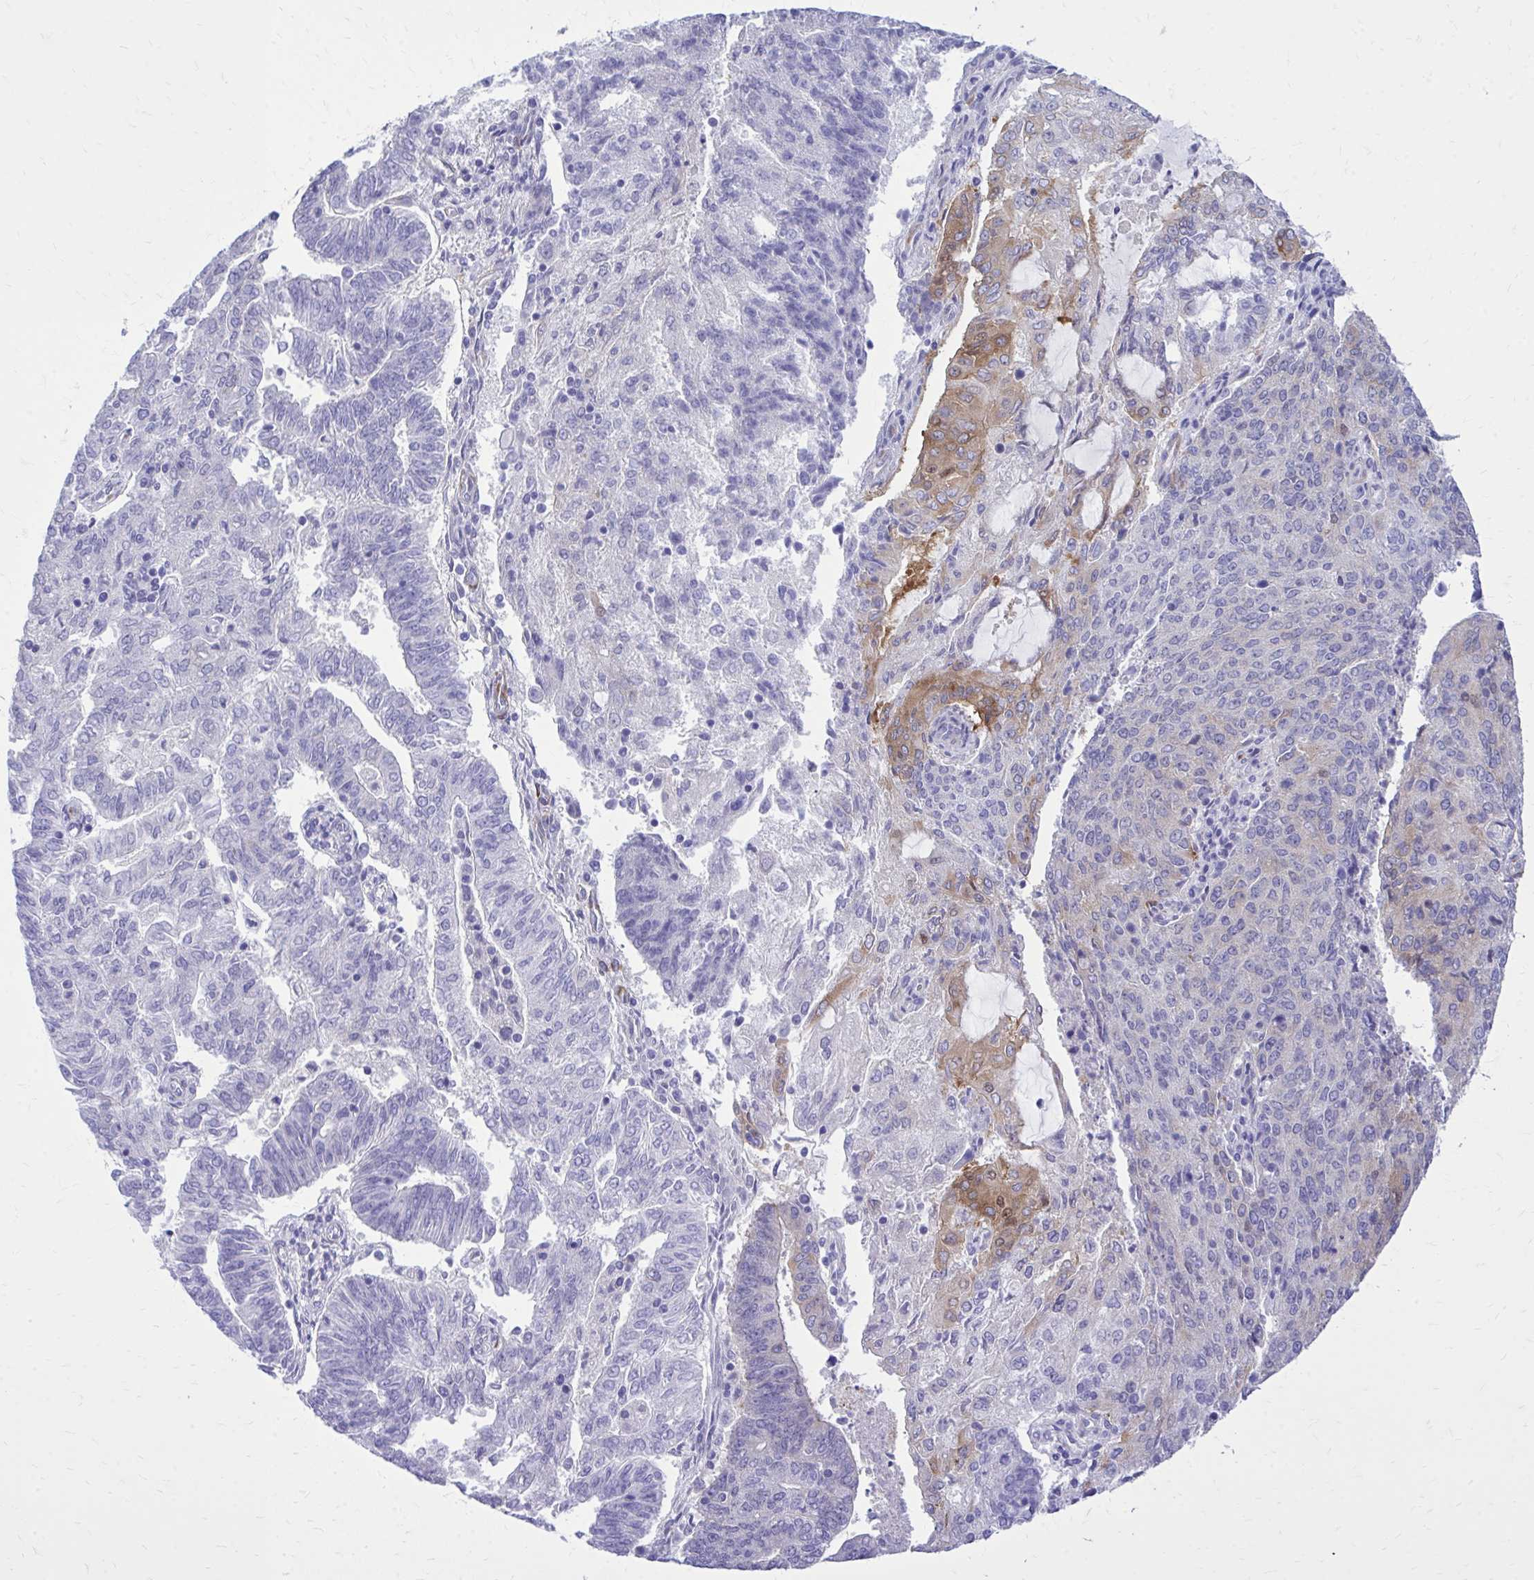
{"staining": {"intensity": "moderate", "quantity": "<25%", "location": "cytoplasmic/membranous"}, "tissue": "endometrial cancer", "cell_type": "Tumor cells", "image_type": "cancer", "snomed": [{"axis": "morphology", "description": "Adenocarcinoma, NOS"}, {"axis": "topography", "description": "Endometrium"}], "caption": "Protein expression analysis of adenocarcinoma (endometrial) reveals moderate cytoplasmic/membranous staining in approximately <25% of tumor cells.", "gene": "EPB41L1", "patient": {"sex": "female", "age": 82}}